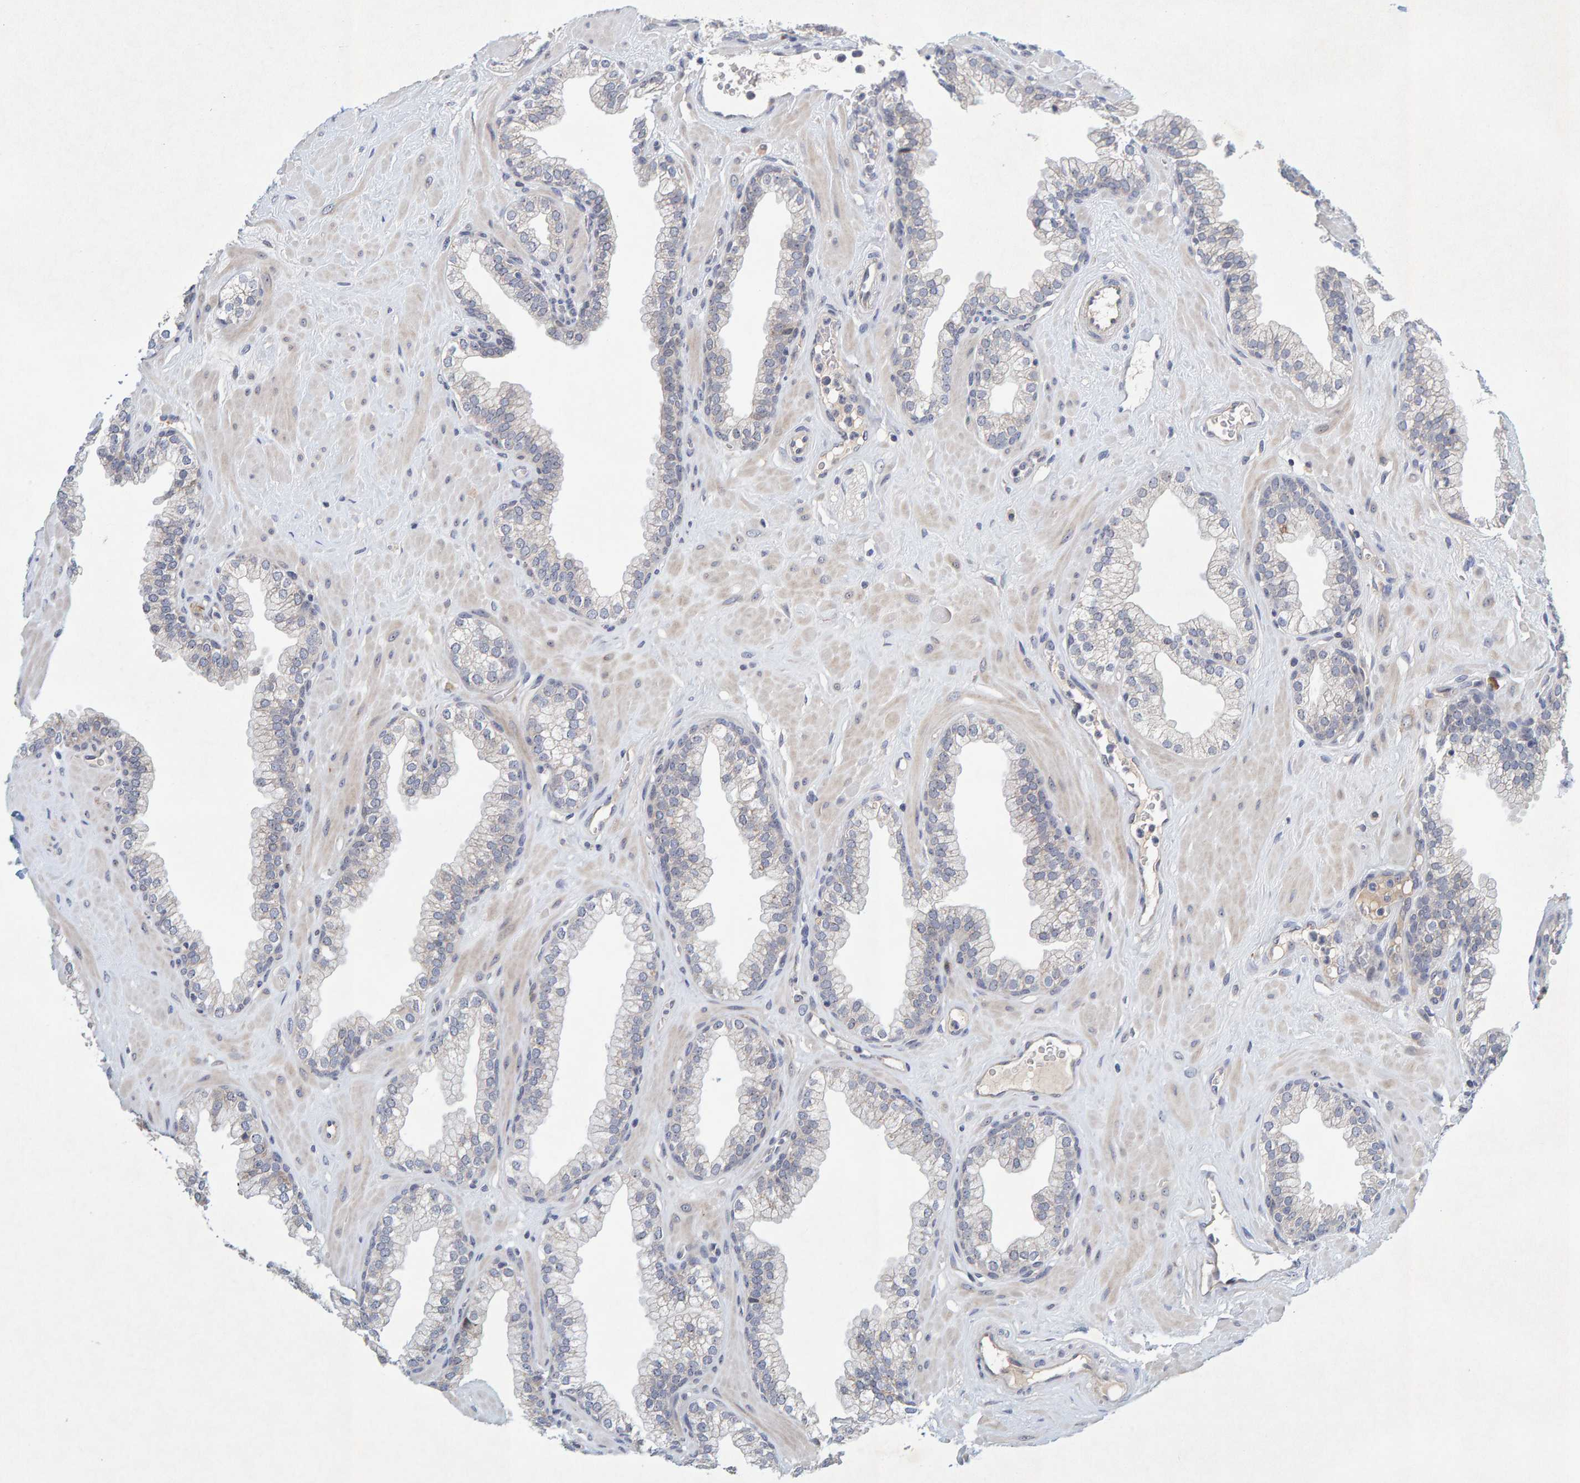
{"staining": {"intensity": "negative", "quantity": "none", "location": "none"}, "tissue": "prostate", "cell_type": "Glandular cells", "image_type": "normal", "snomed": [{"axis": "morphology", "description": "Normal tissue, NOS"}, {"axis": "morphology", "description": "Urothelial carcinoma, Low grade"}, {"axis": "topography", "description": "Urinary bladder"}, {"axis": "topography", "description": "Prostate"}], "caption": "Immunohistochemical staining of unremarkable human prostate shows no significant expression in glandular cells. (Brightfield microscopy of DAB immunohistochemistry at high magnification).", "gene": "ZNF77", "patient": {"sex": "male", "age": 60}}